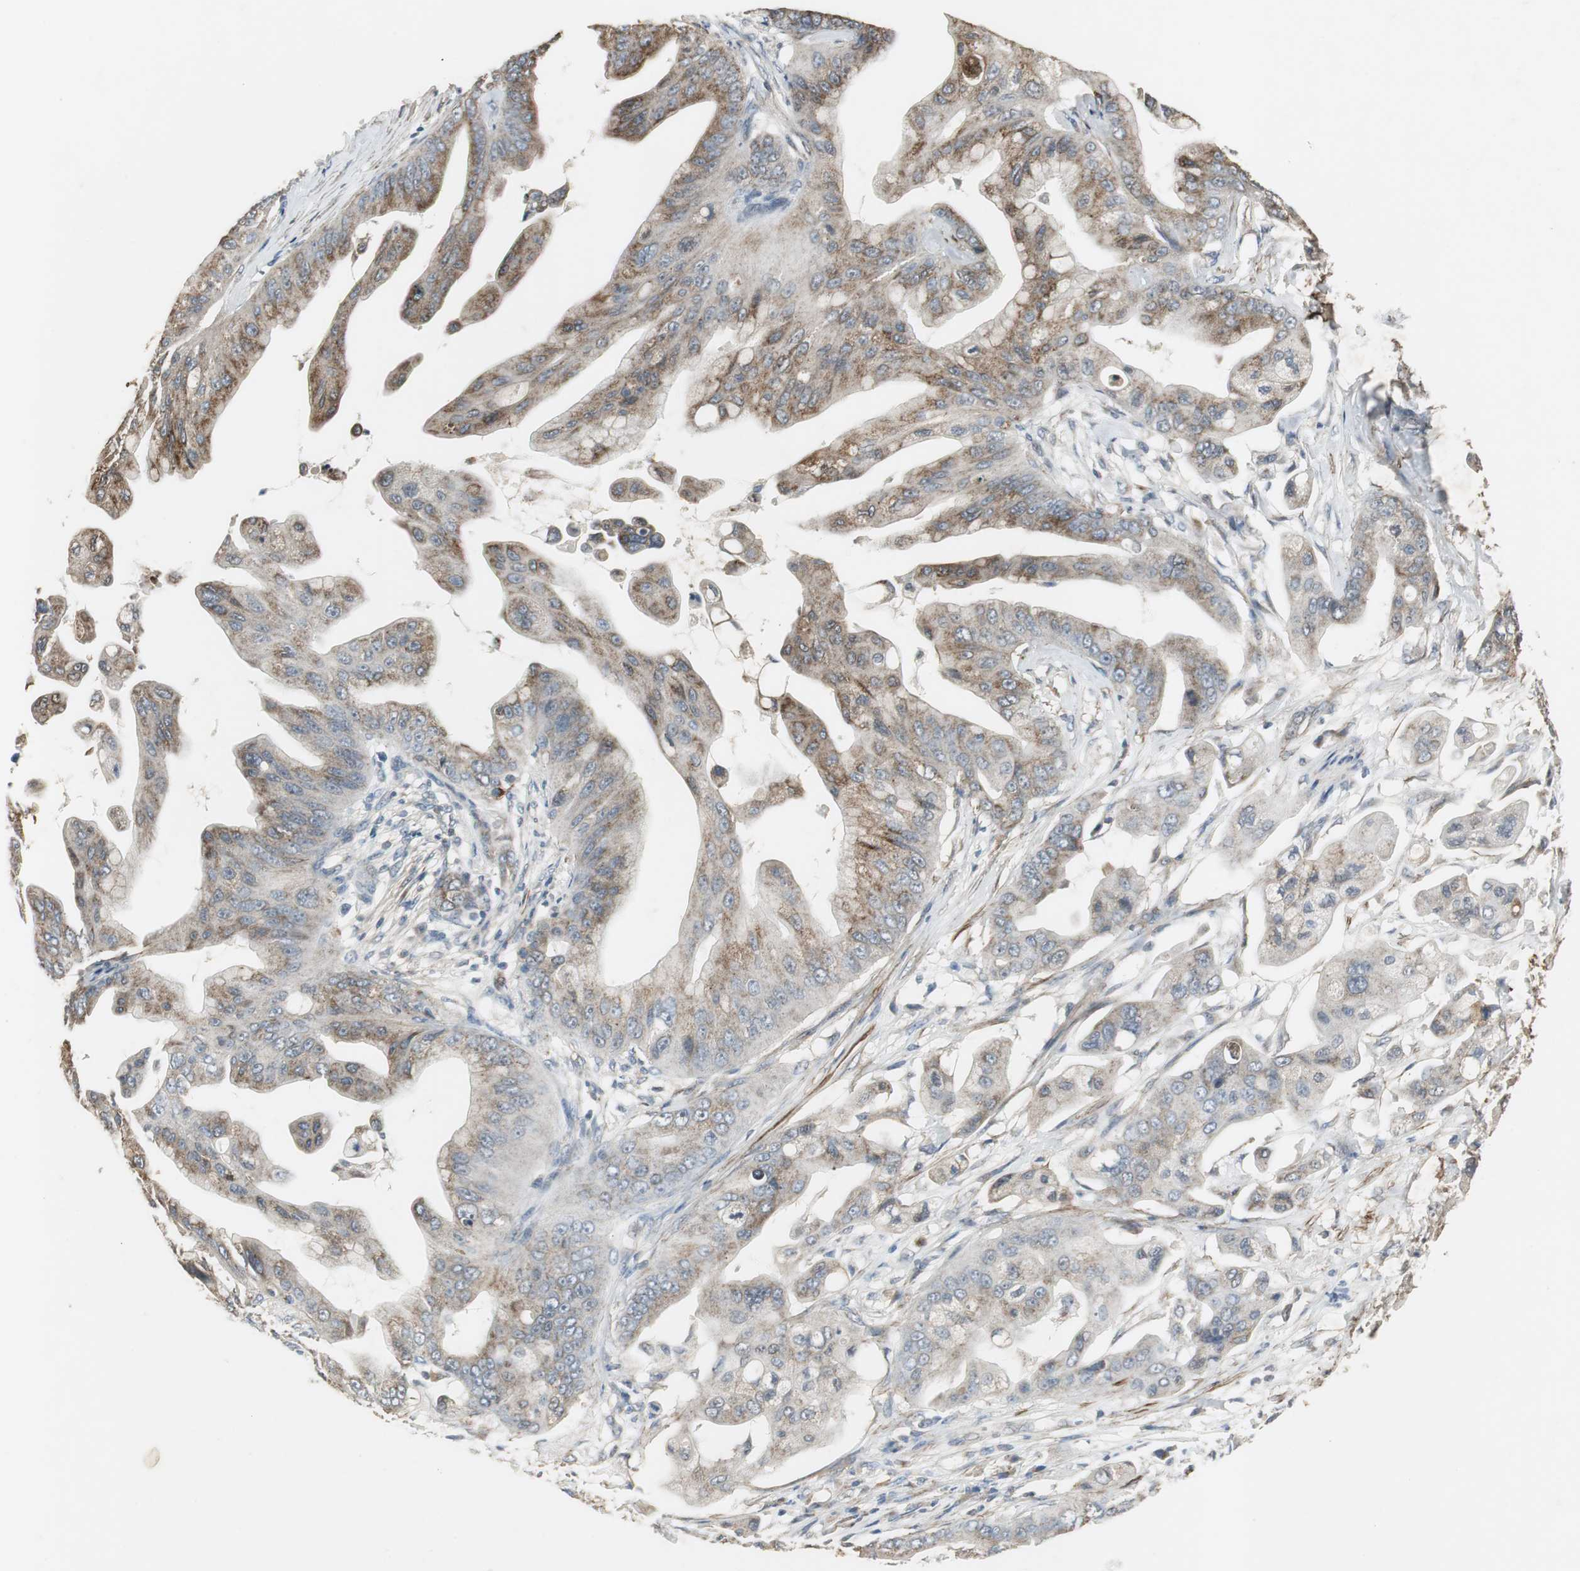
{"staining": {"intensity": "strong", "quantity": ">75%", "location": "cytoplasmic/membranous"}, "tissue": "pancreatic cancer", "cell_type": "Tumor cells", "image_type": "cancer", "snomed": [{"axis": "morphology", "description": "Adenocarcinoma, NOS"}, {"axis": "topography", "description": "Pancreas"}], "caption": "Immunohistochemistry (IHC) of adenocarcinoma (pancreatic) shows high levels of strong cytoplasmic/membranous positivity in about >75% of tumor cells. (brown staining indicates protein expression, while blue staining denotes nuclei).", "gene": "JTB", "patient": {"sex": "female", "age": 75}}